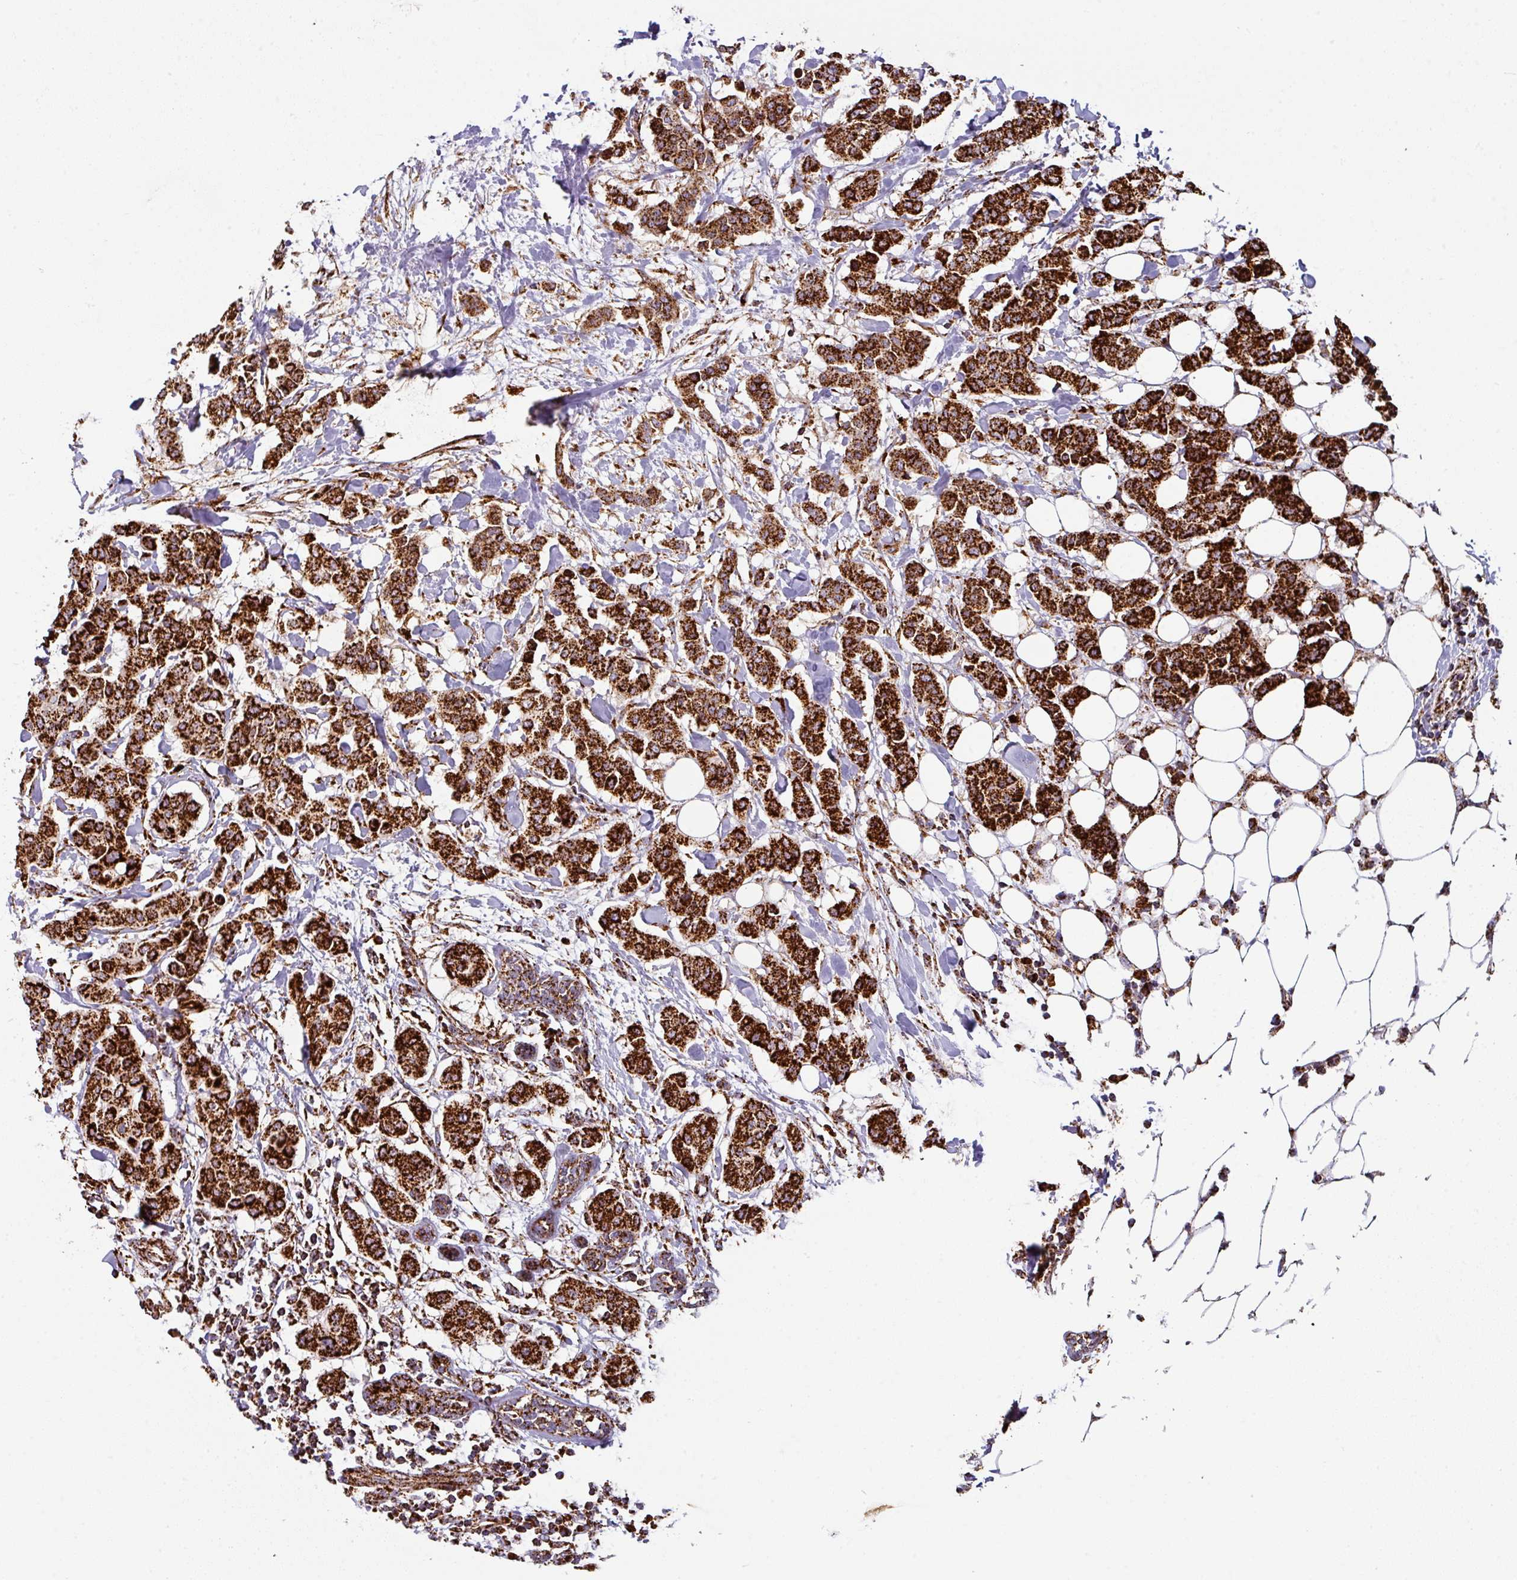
{"staining": {"intensity": "strong", "quantity": ">75%", "location": "cytoplasmic/membranous"}, "tissue": "breast cancer", "cell_type": "Tumor cells", "image_type": "cancer", "snomed": [{"axis": "morphology", "description": "Duct carcinoma"}, {"axis": "topography", "description": "Breast"}], "caption": "Breast cancer (intraductal carcinoma) was stained to show a protein in brown. There is high levels of strong cytoplasmic/membranous expression in approximately >75% of tumor cells.", "gene": "TRAP1", "patient": {"sex": "female", "age": 40}}